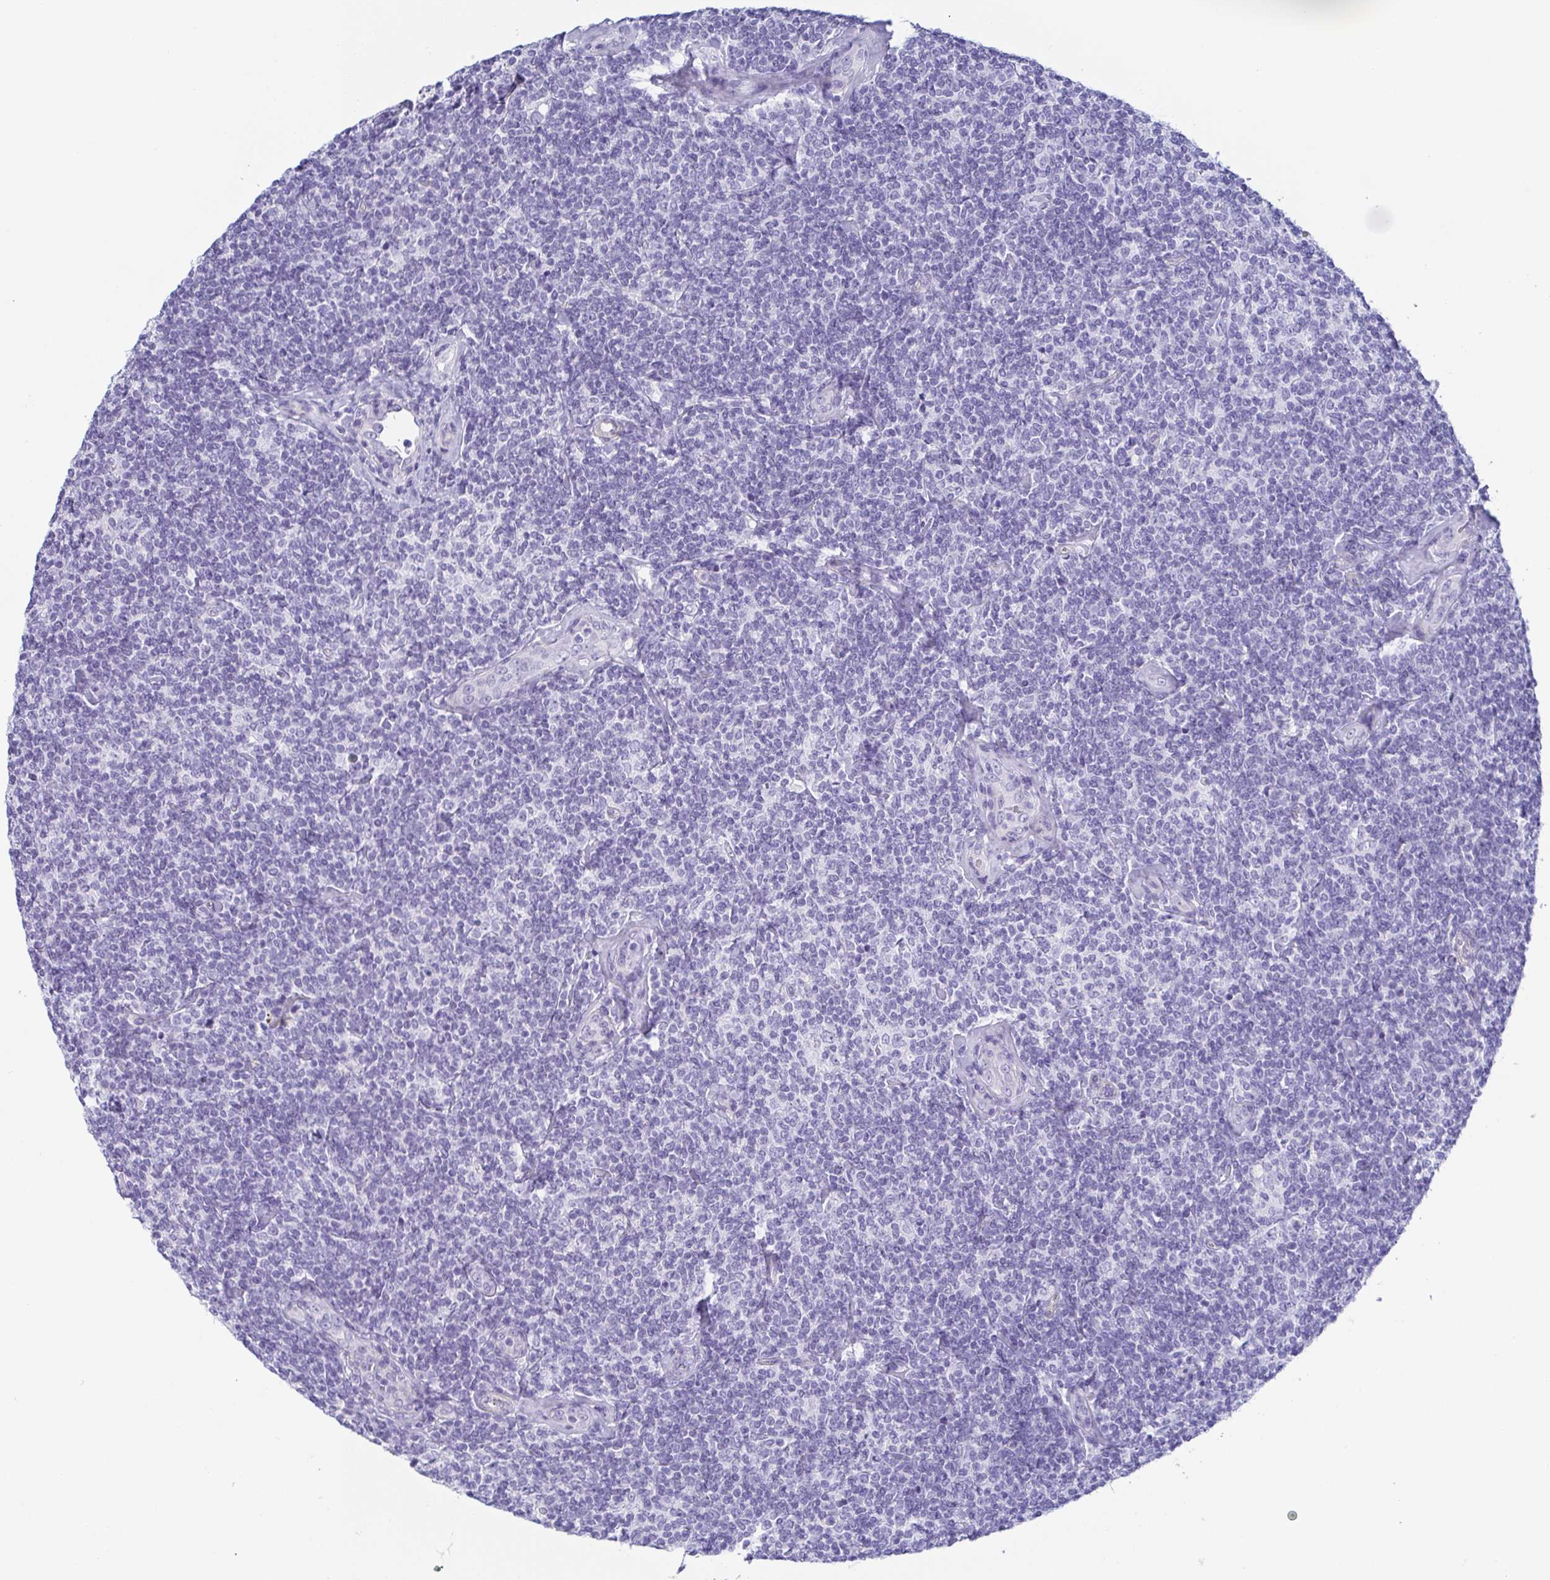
{"staining": {"intensity": "negative", "quantity": "none", "location": "none"}, "tissue": "lymphoma", "cell_type": "Tumor cells", "image_type": "cancer", "snomed": [{"axis": "morphology", "description": "Malignant lymphoma, non-Hodgkin's type, Low grade"}, {"axis": "topography", "description": "Lymph node"}], "caption": "This is an immunohistochemistry micrograph of human lymphoma. There is no positivity in tumor cells.", "gene": "PRR4", "patient": {"sex": "female", "age": 56}}